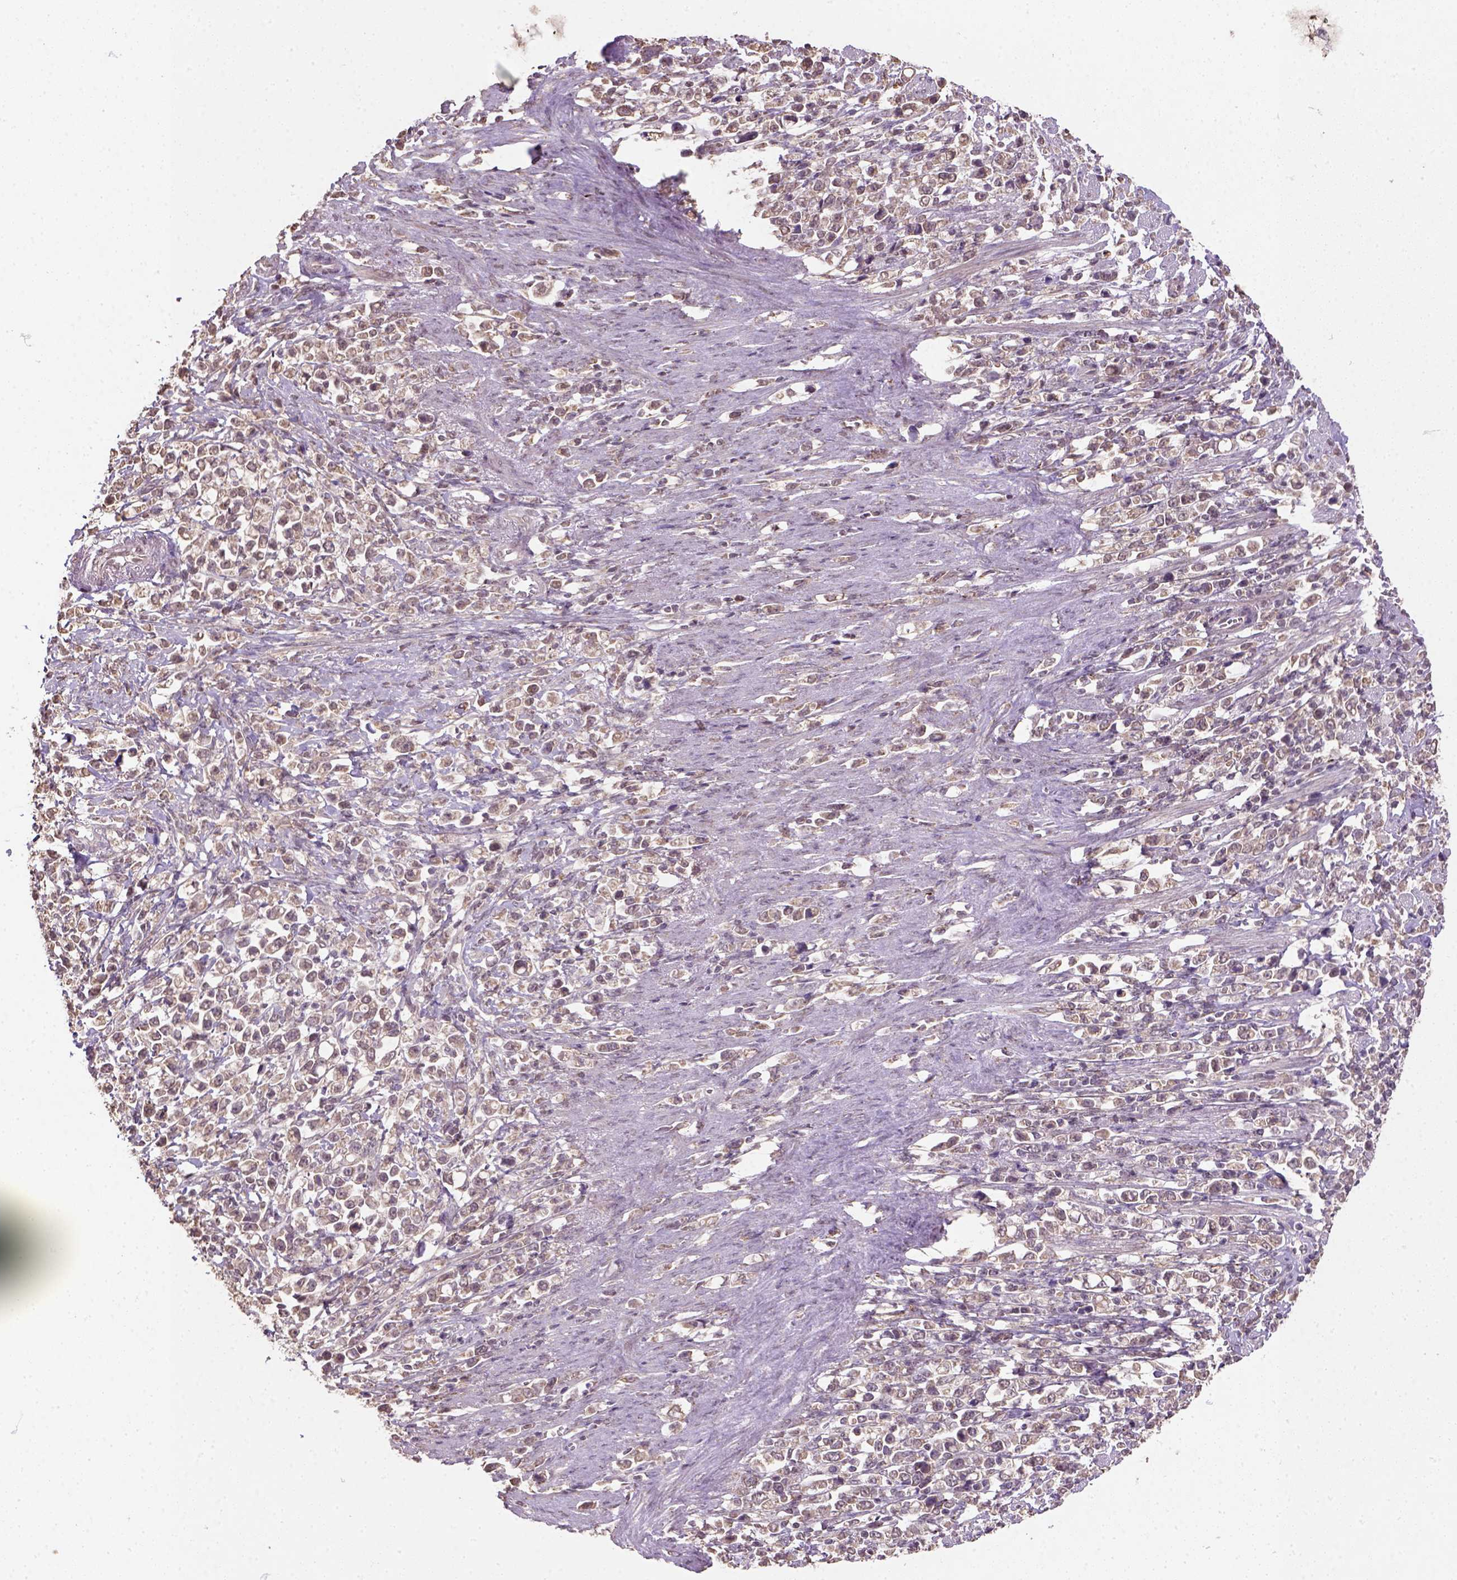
{"staining": {"intensity": "weak", "quantity": ">75%", "location": "cytoplasmic/membranous"}, "tissue": "stomach cancer", "cell_type": "Tumor cells", "image_type": "cancer", "snomed": [{"axis": "morphology", "description": "Adenocarcinoma, NOS"}, {"axis": "topography", "description": "Stomach"}], "caption": "Immunohistochemical staining of human stomach cancer (adenocarcinoma) displays weak cytoplasmic/membranous protein expression in about >75% of tumor cells. (Brightfield microscopy of DAB IHC at high magnification).", "gene": "NUDT10", "patient": {"sex": "male", "age": 63}}